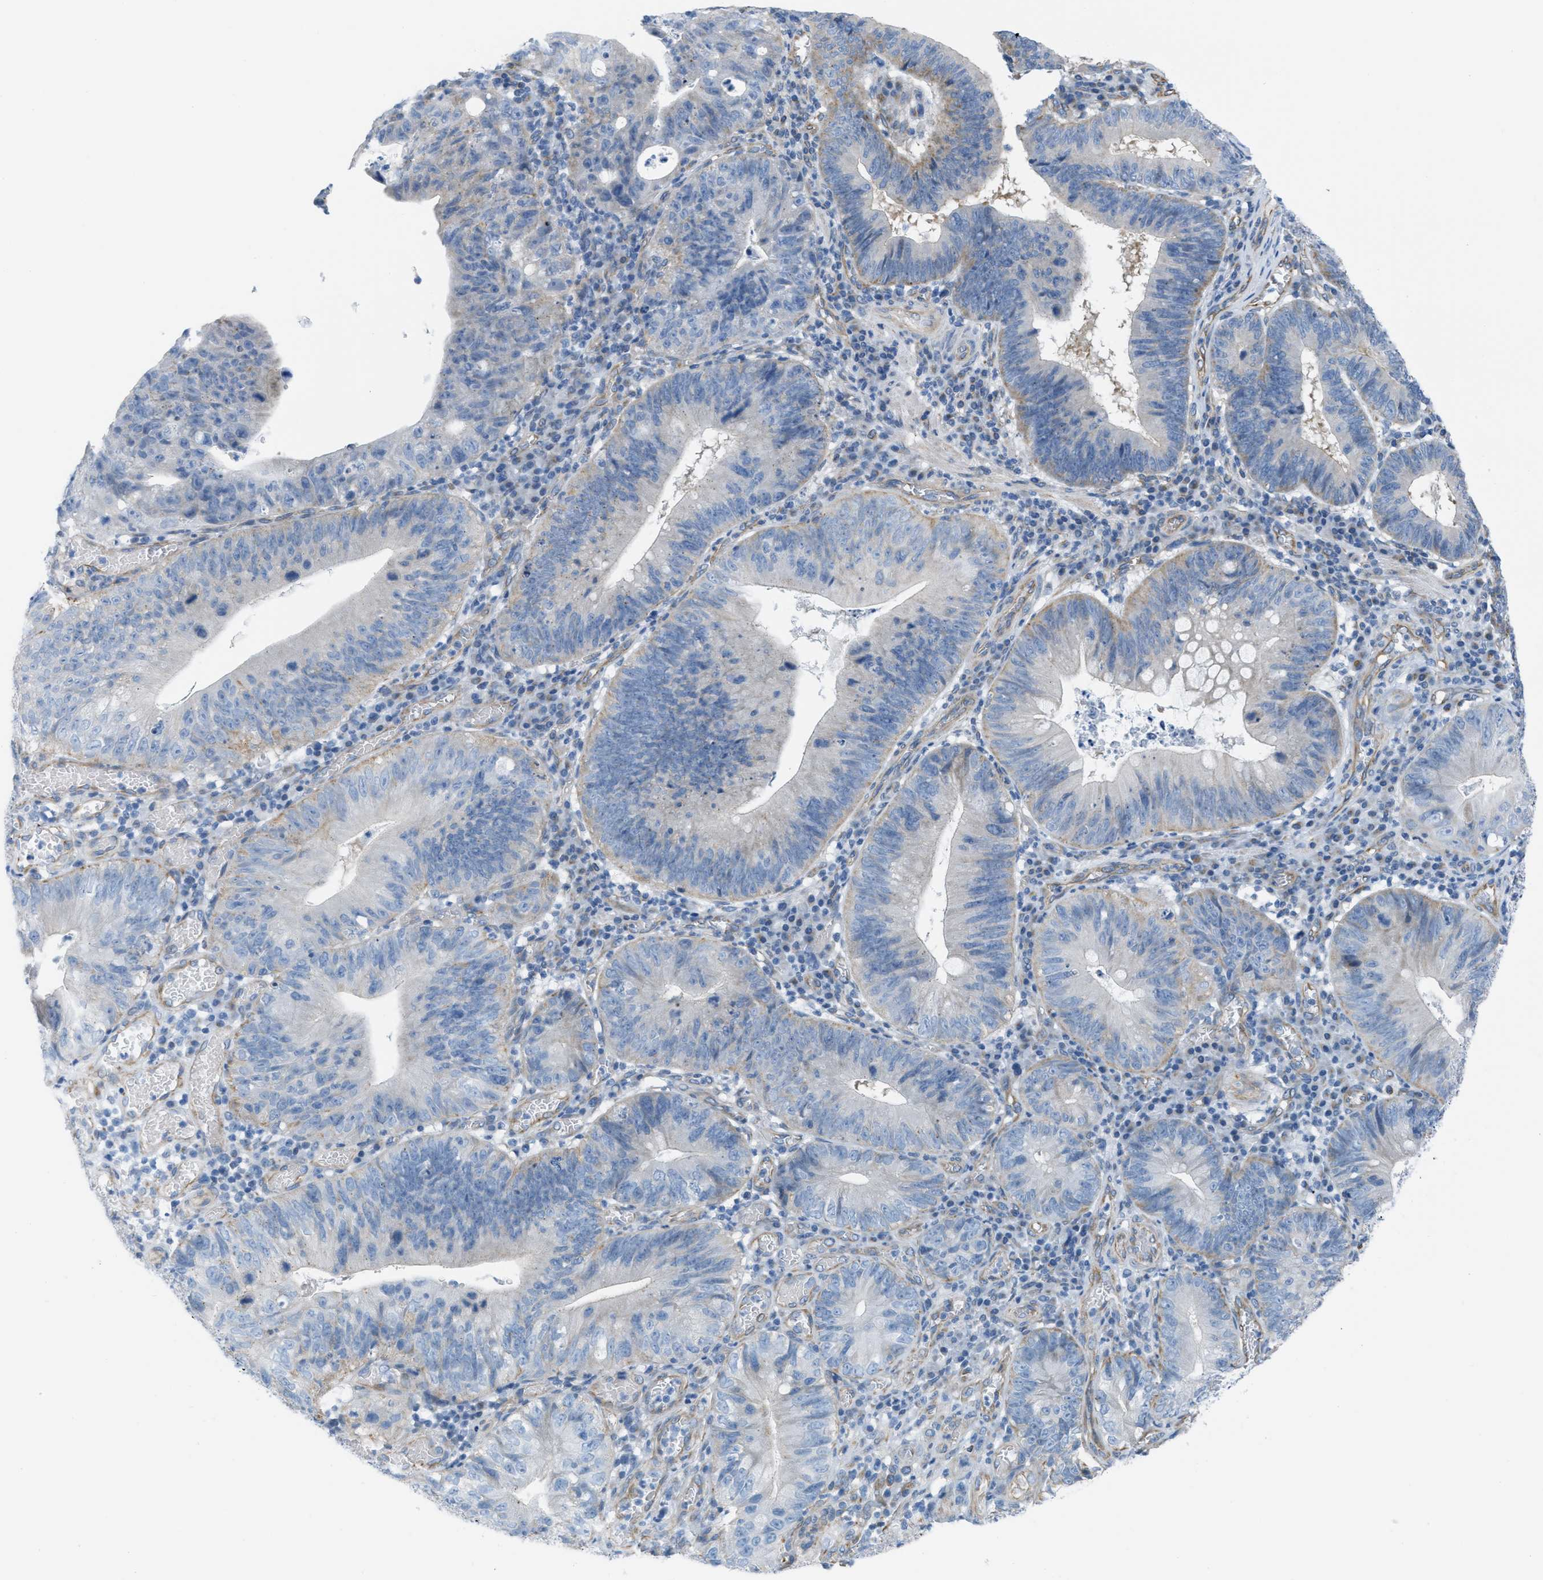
{"staining": {"intensity": "negative", "quantity": "none", "location": "none"}, "tissue": "stomach cancer", "cell_type": "Tumor cells", "image_type": "cancer", "snomed": [{"axis": "morphology", "description": "Adenocarcinoma, NOS"}, {"axis": "topography", "description": "Stomach"}], "caption": "A histopathology image of stomach cancer stained for a protein displays no brown staining in tumor cells. (DAB IHC with hematoxylin counter stain).", "gene": "SLC12A1", "patient": {"sex": "male", "age": 59}}